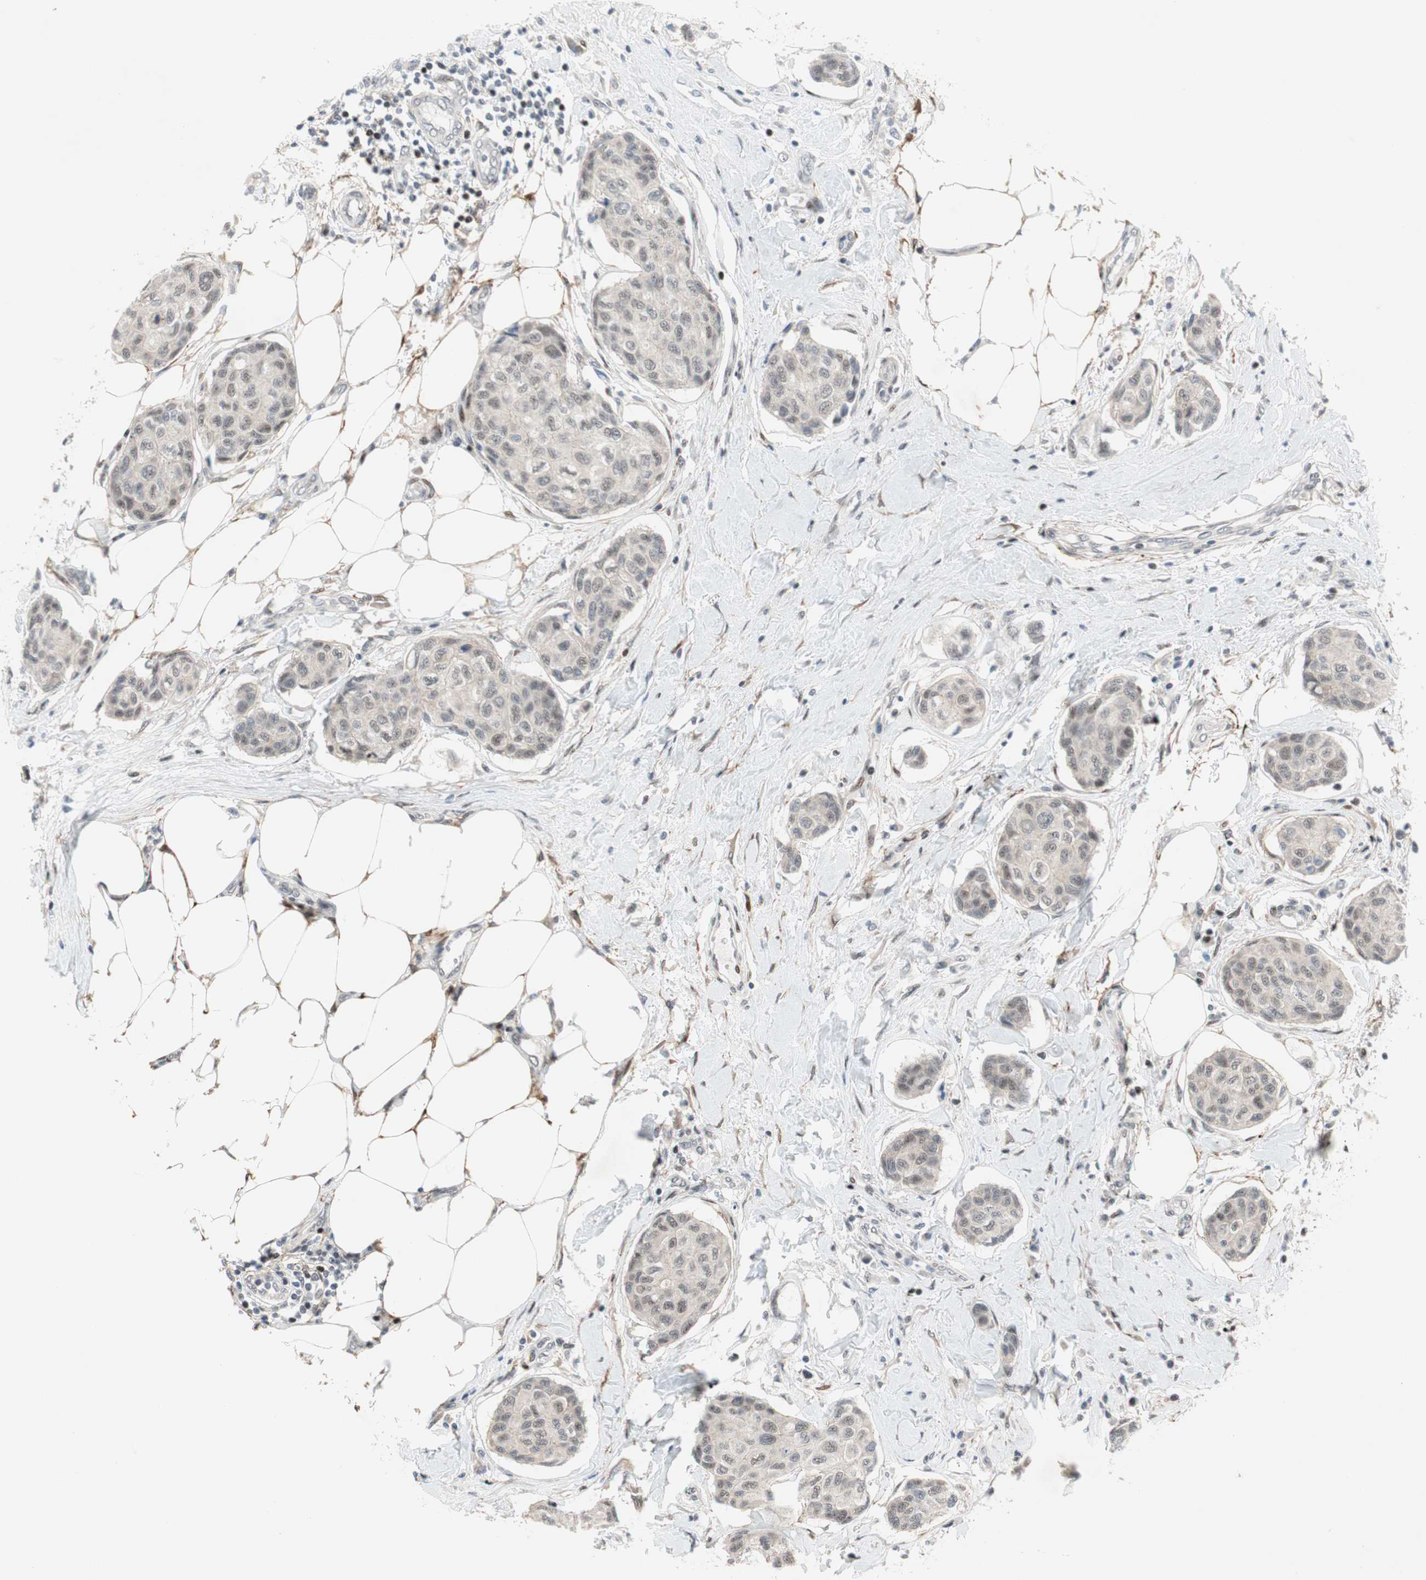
{"staining": {"intensity": "weak", "quantity": "<25%", "location": "nuclear"}, "tissue": "breast cancer", "cell_type": "Tumor cells", "image_type": "cancer", "snomed": [{"axis": "morphology", "description": "Duct carcinoma"}, {"axis": "topography", "description": "Breast"}], "caption": "Micrograph shows no significant protein expression in tumor cells of breast cancer.", "gene": "FBXO44", "patient": {"sex": "female", "age": 80}}